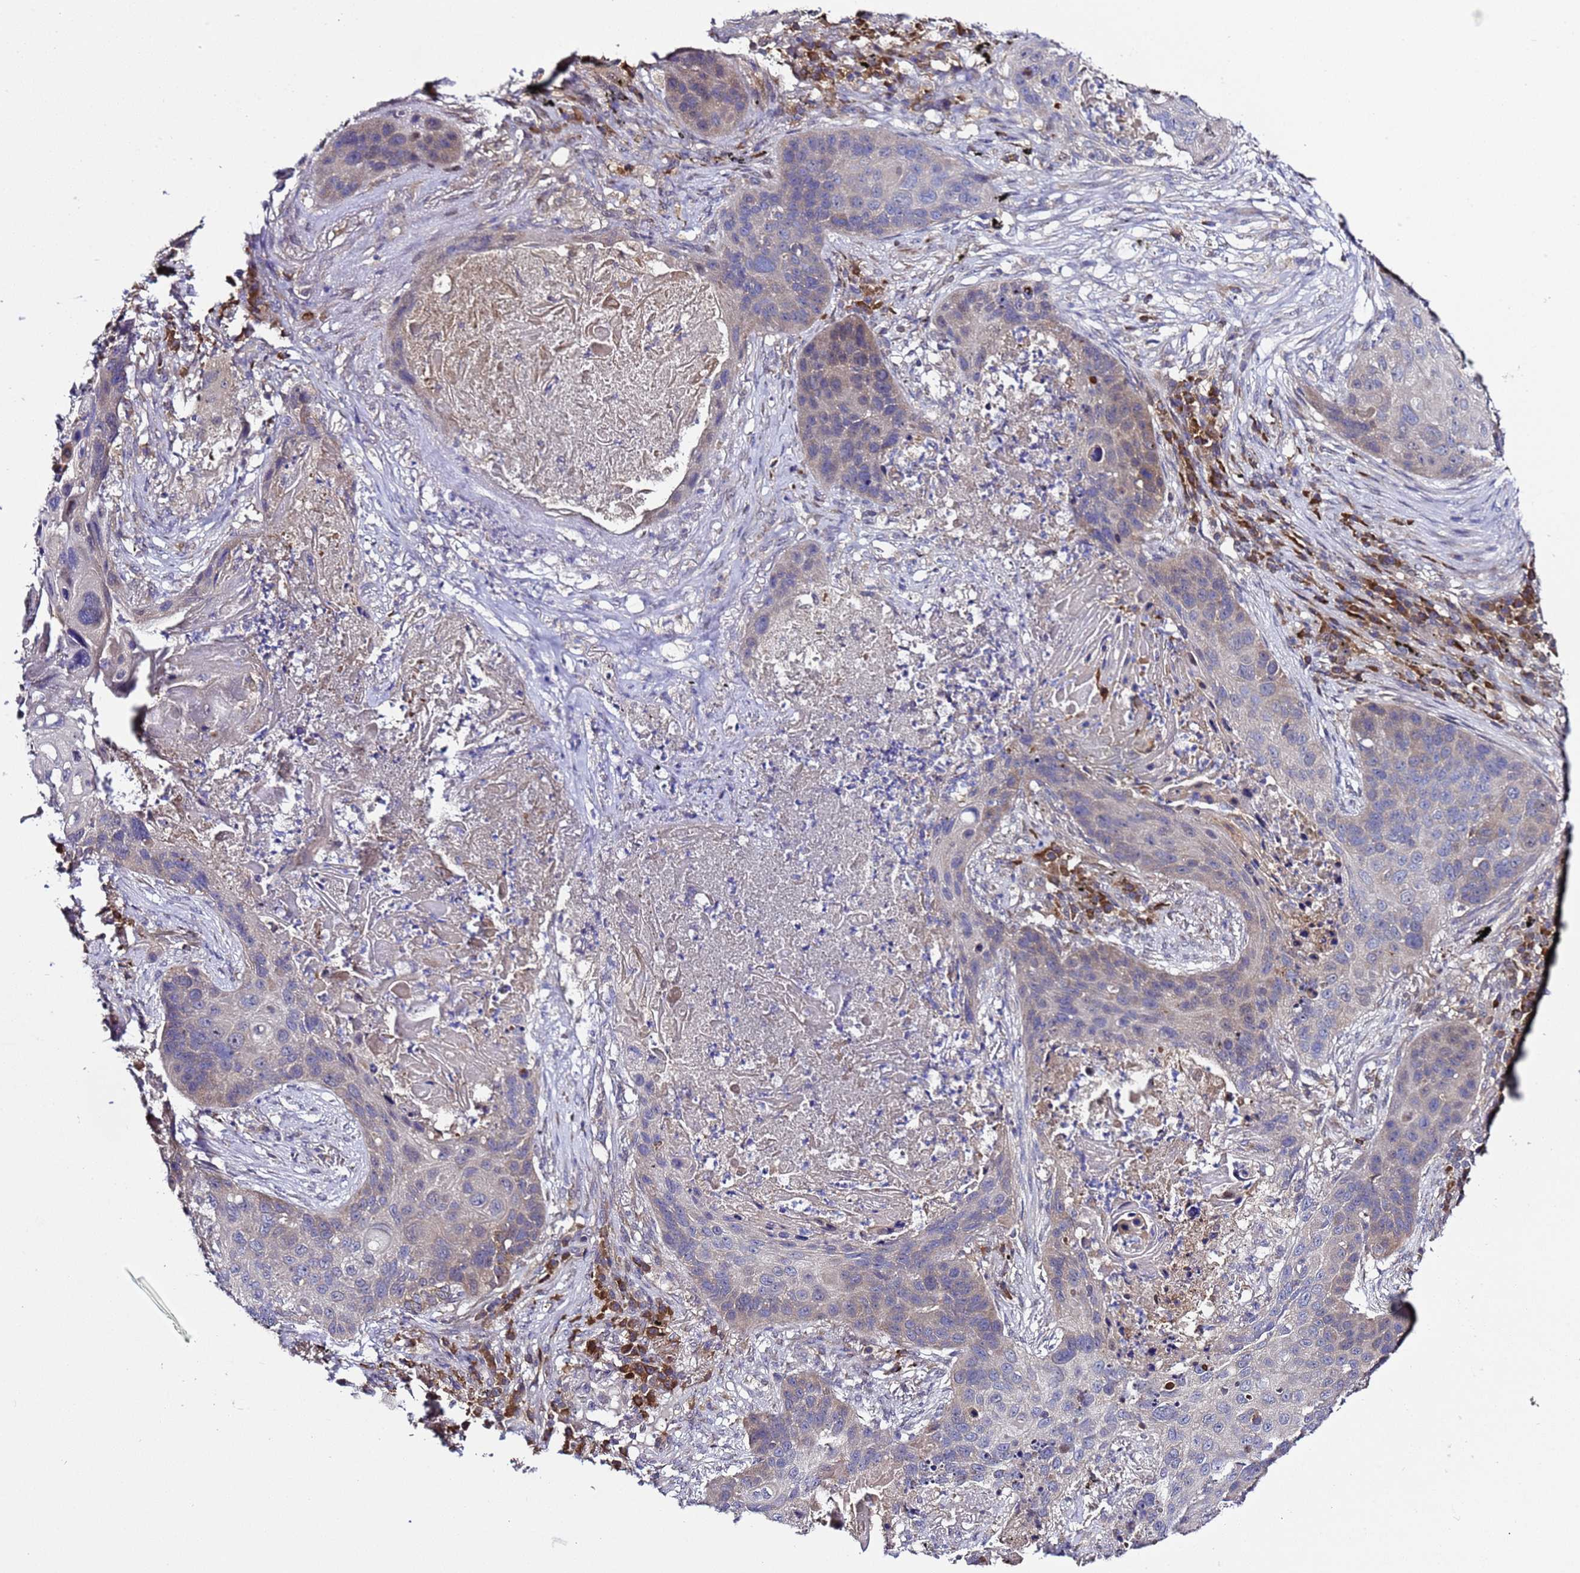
{"staining": {"intensity": "weak", "quantity": "<25%", "location": "cytoplasmic/membranous"}, "tissue": "lung cancer", "cell_type": "Tumor cells", "image_type": "cancer", "snomed": [{"axis": "morphology", "description": "Squamous cell carcinoma, NOS"}, {"axis": "topography", "description": "Lung"}], "caption": "Lung cancer (squamous cell carcinoma) was stained to show a protein in brown. There is no significant positivity in tumor cells.", "gene": "ALG3", "patient": {"sex": "female", "age": 63}}